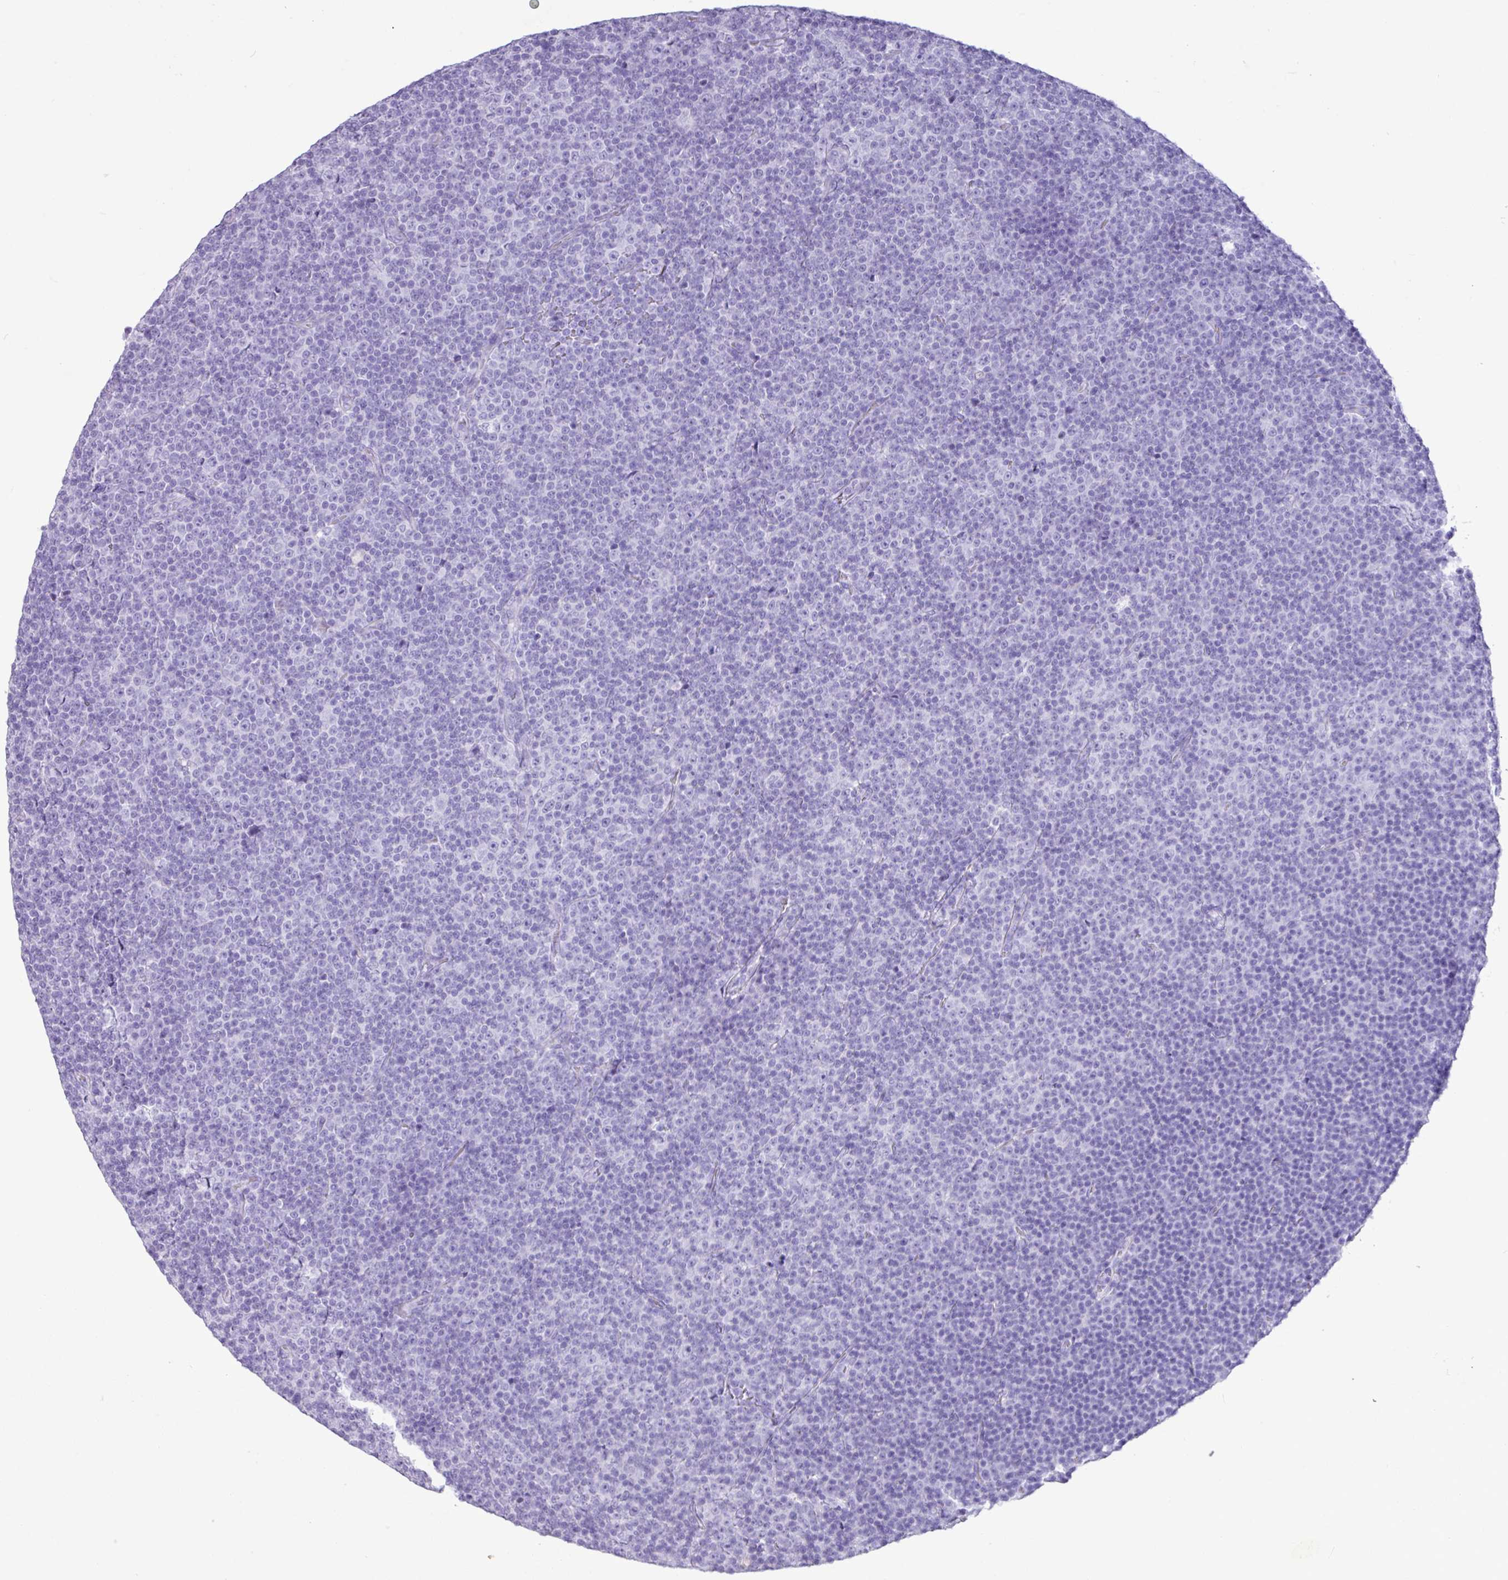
{"staining": {"intensity": "negative", "quantity": "none", "location": "none"}, "tissue": "lymphoma", "cell_type": "Tumor cells", "image_type": "cancer", "snomed": [{"axis": "morphology", "description": "Malignant lymphoma, non-Hodgkin's type, Low grade"}, {"axis": "topography", "description": "Lymph node"}], "caption": "This image is of lymphoma stained with immunohistochemistry to label a protein in brown with the nuclei are counter-stained blue. There is no staining in tumor cells.", "gene": "CKMT2", "patient": {"sex": "female", "age": 67}}